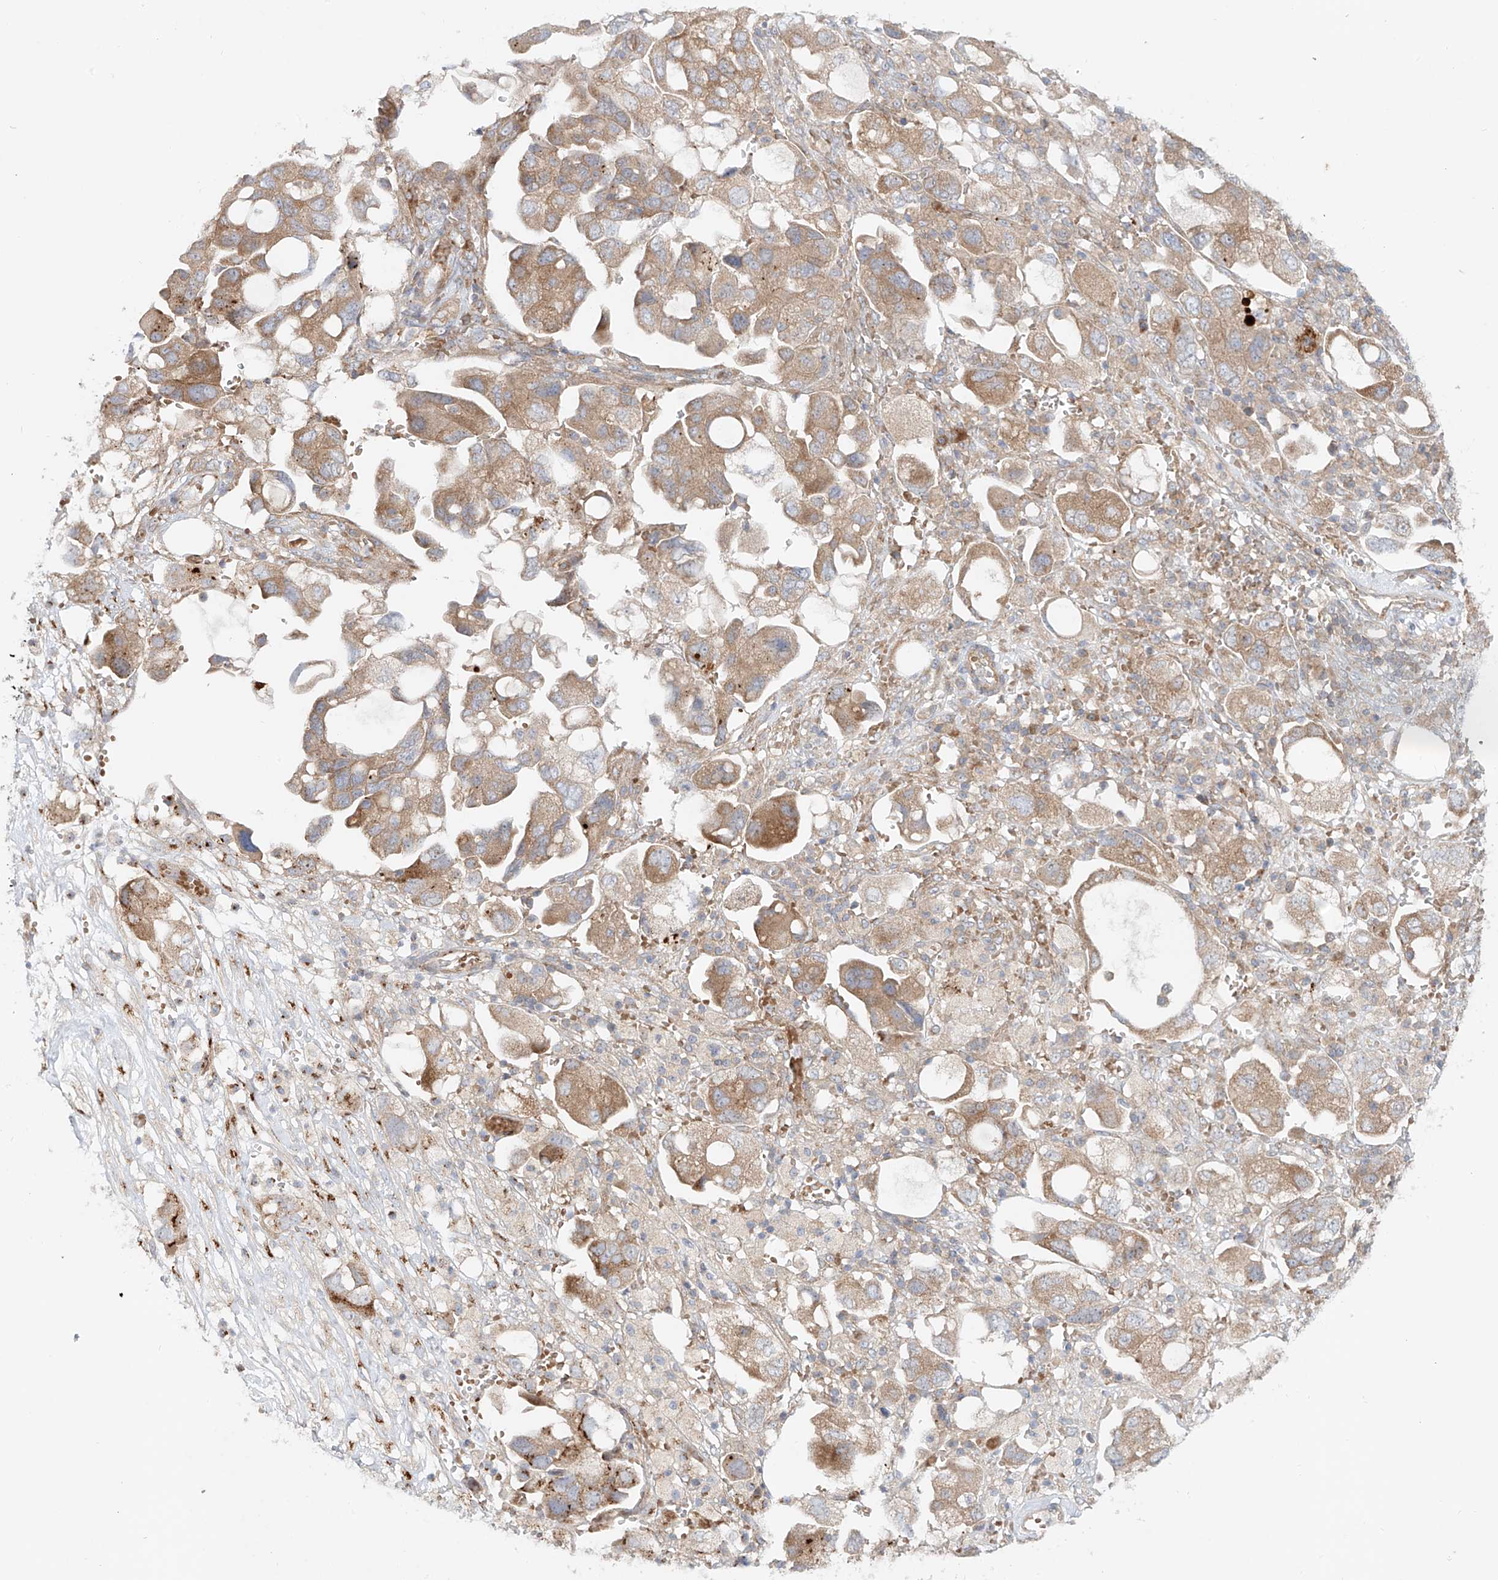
{"staining": {"intensity": "moderate", "quantity": ">75%", "location": "cytoplasmic/membranous"}, "tissue": "ovarian cancer", "cell_type": "Tumor cells", "image_type": "cancer", "snomed": [{"axis": "morphology", "description": "Carcinoma, NOS"}, {"axis": "morphology", "description": "Cystadenocarcinoma, serous, NOS"}, {"axis": "topography", "description": "Ovary"}], "caption": "The immunohistochemical stain shows moderate cytoplasmic/membranous positivity in tumor cells of ovarian cancer tissue.", "gene": "TJAP1", "patient": {"sex": "female", "age": 69}}